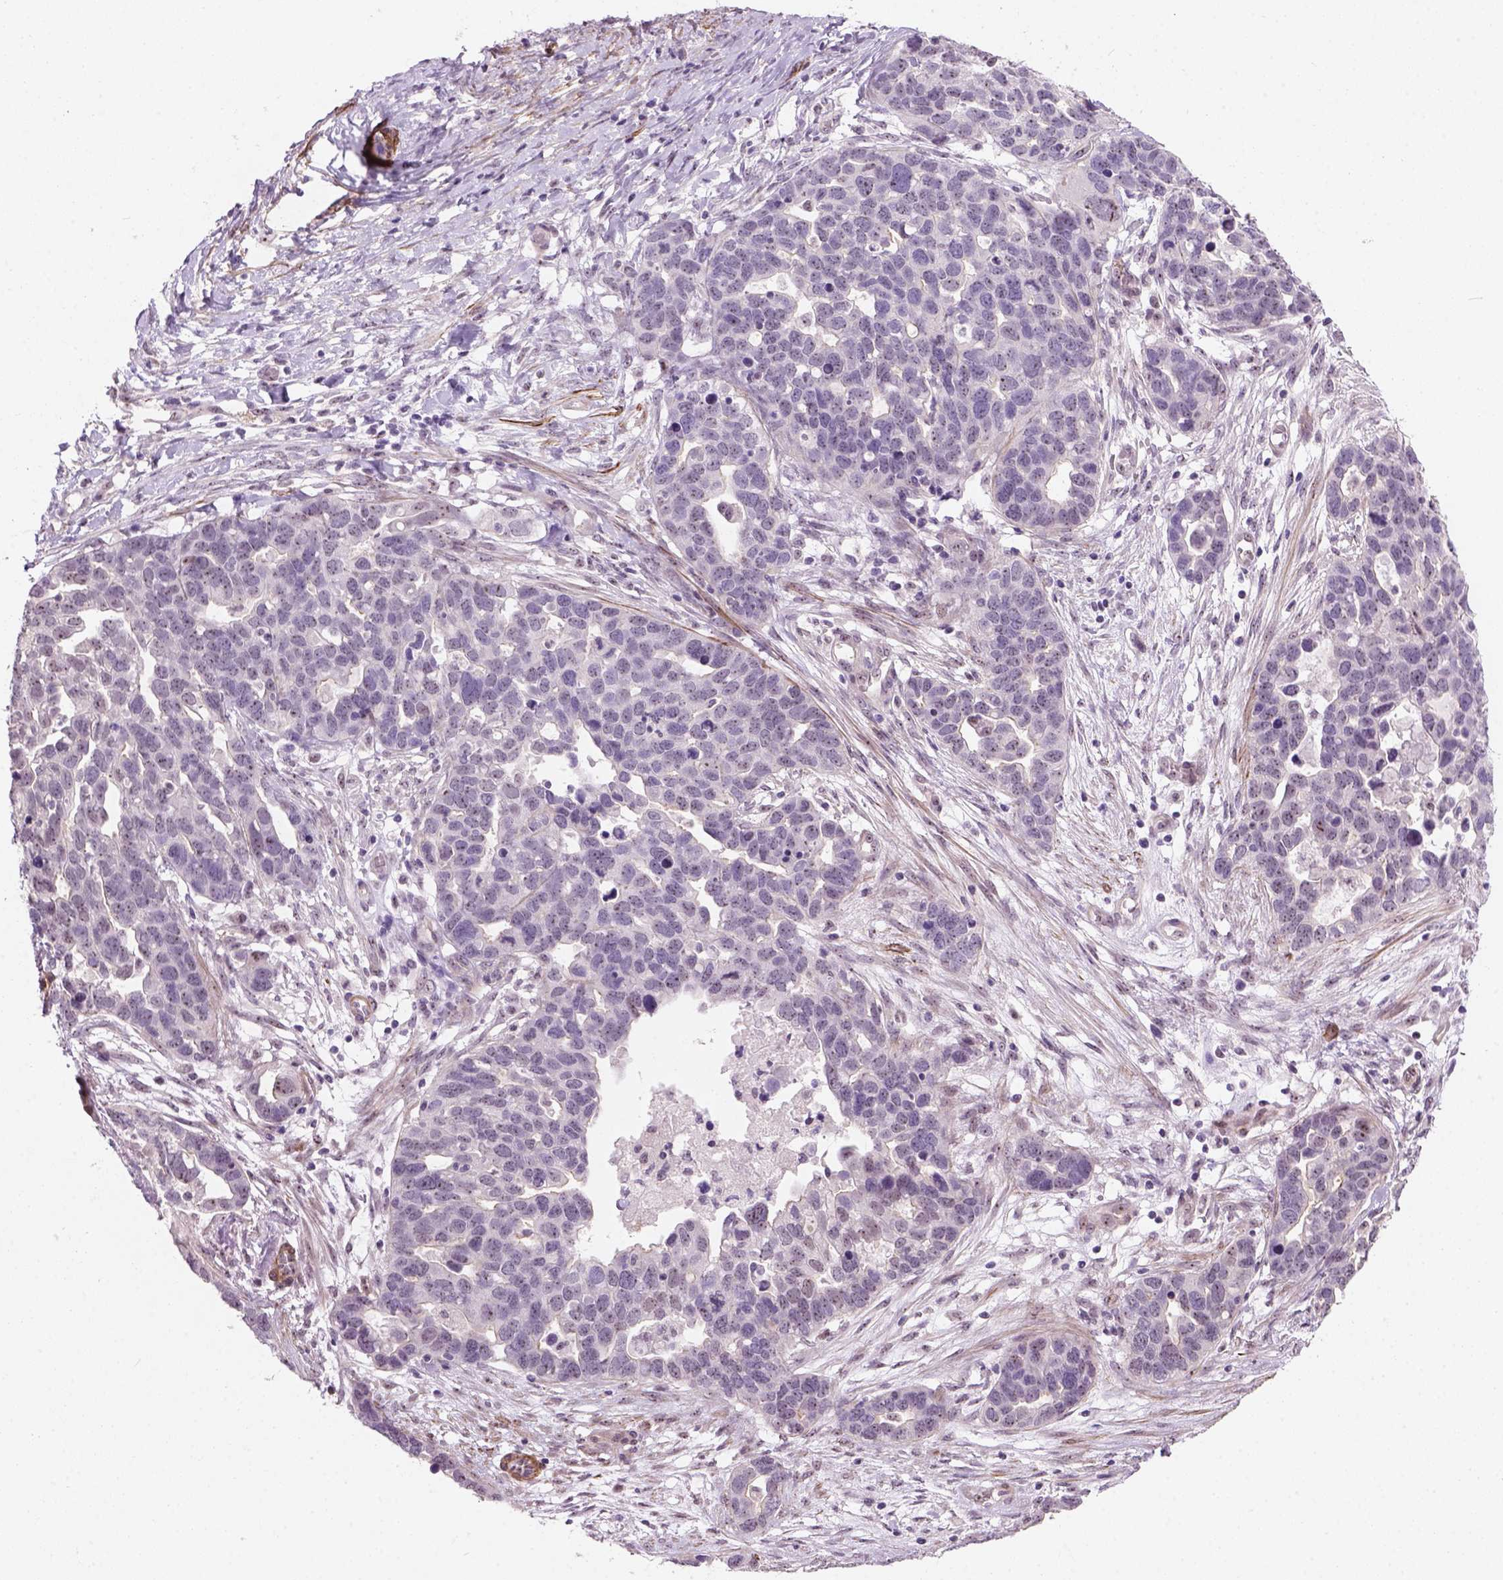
{"staining": {"intensity": "moderate", "quantity": ">75%", "location": "nuclear"}, "tissue": "ovarian cancer", "cell_type": "Tumor cells", "image_type": "cancer", "snomed": [{"axis": "morphology", "description": "Cystadenocarcinoma, serous, NOS"}, {"axis": "topography", "description": "Ovary"}], "caption": "High-magnification brightfield microscopy of ovarian serous cystadenocarcinoma stained with DAB (brown) and counterstained with hematoxylin (blue). tumor cells exhibit moderate nuclear staining is identified in about>75% of cells.", "gene": "RRS1", "patient": {"sex": "female", "age": 54}}